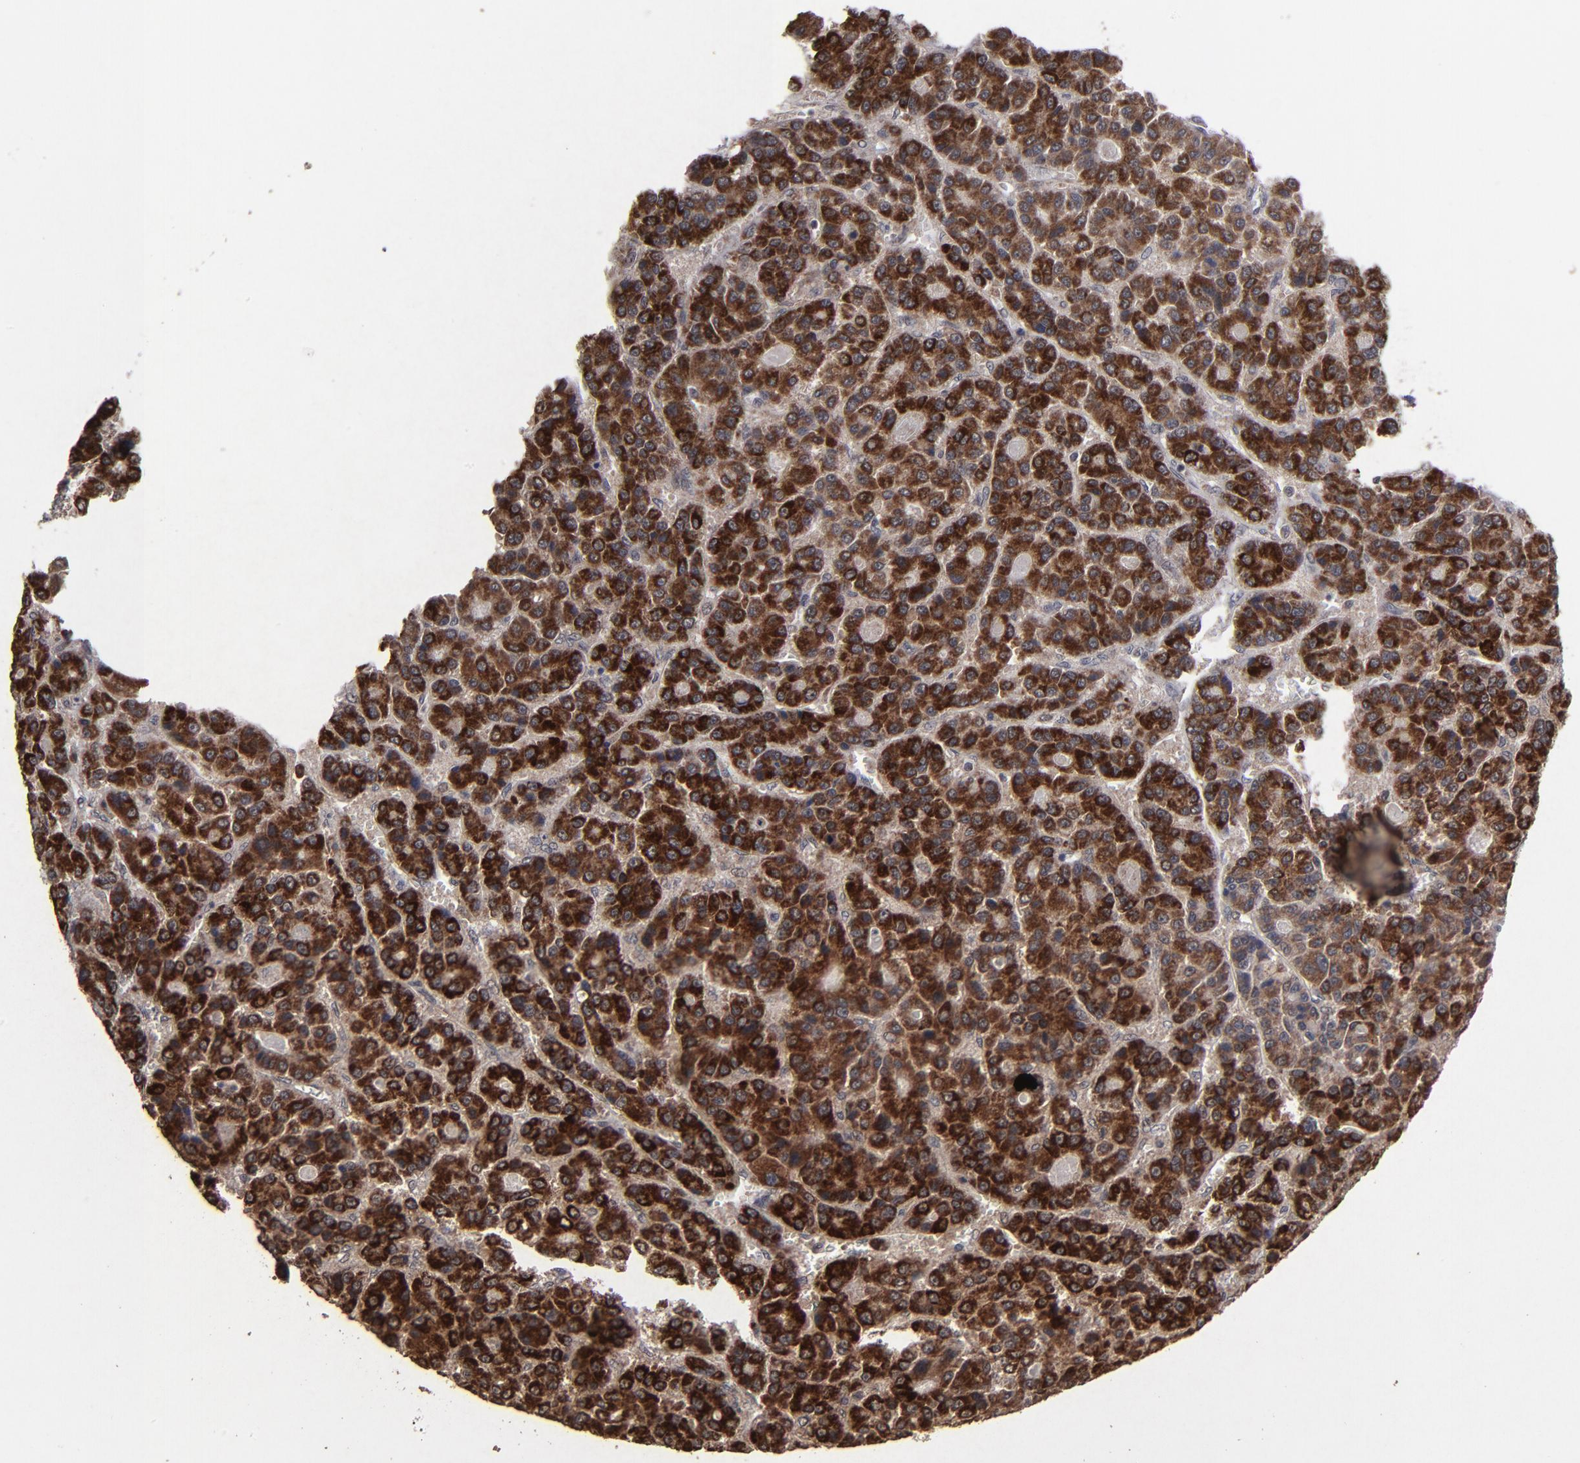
{"staining": {"intensity": "strong", "quantity": ">75%", "location": "cytoplasmic/membranous"}, "tissue": "liver cancer", "cell_type": "Tumor cells", "image_type": "cancer", "snomed": [{"axis": "morphology", "description": "Carcinoma, Hepatocellular, NOS"}, {"axis": "topography", "description": "Liver"}], "caption": "Approximately >75% of tumor cells in human liver cancer (hepatocellular carcinoma) show strong cytoplasmic/membranous protein expression as visualized by brown immunohistochemical staining.", "gene": "BNIP3", "patient": {"sex": "male", "age": 70}}